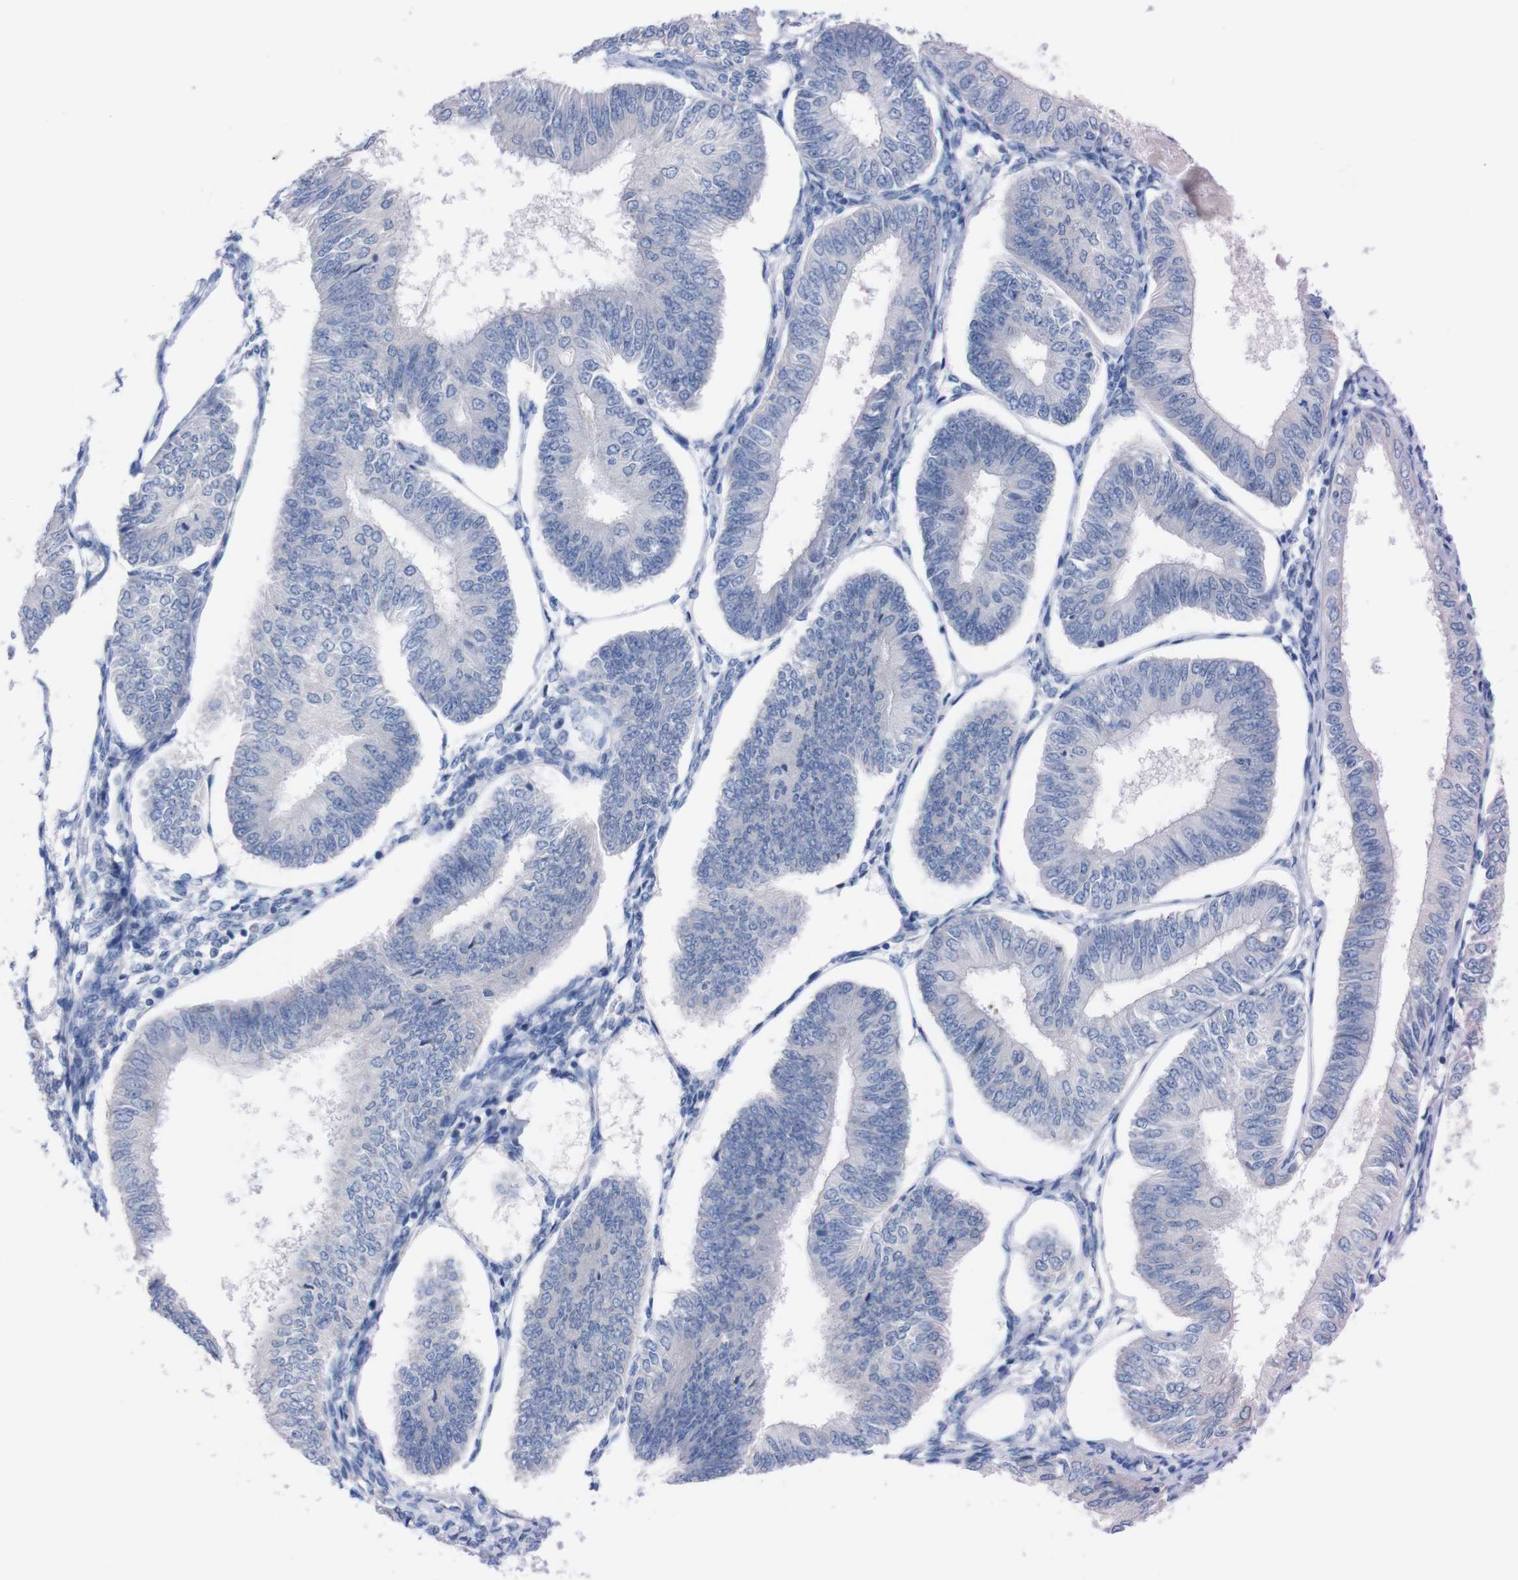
{"staining": {"intensity": "negative", "quantity": "none", "location": "none"}, "tissue": "endometrial cancer", "cell_type": "Tumor cells", "image_type": "cancer", "snomed": [{"axis": "morphology", "description": "Adenocarcinoma, NOS"}, {"axis": "topography", "description": "Endometrium"}], "caption": "An image of endometrial cancer (adenocarcinoma) stained for a protein shows no brown staining in tumor cells.", "gene": "TMEM243", "patient": {"sex": "female", "age": 58}}